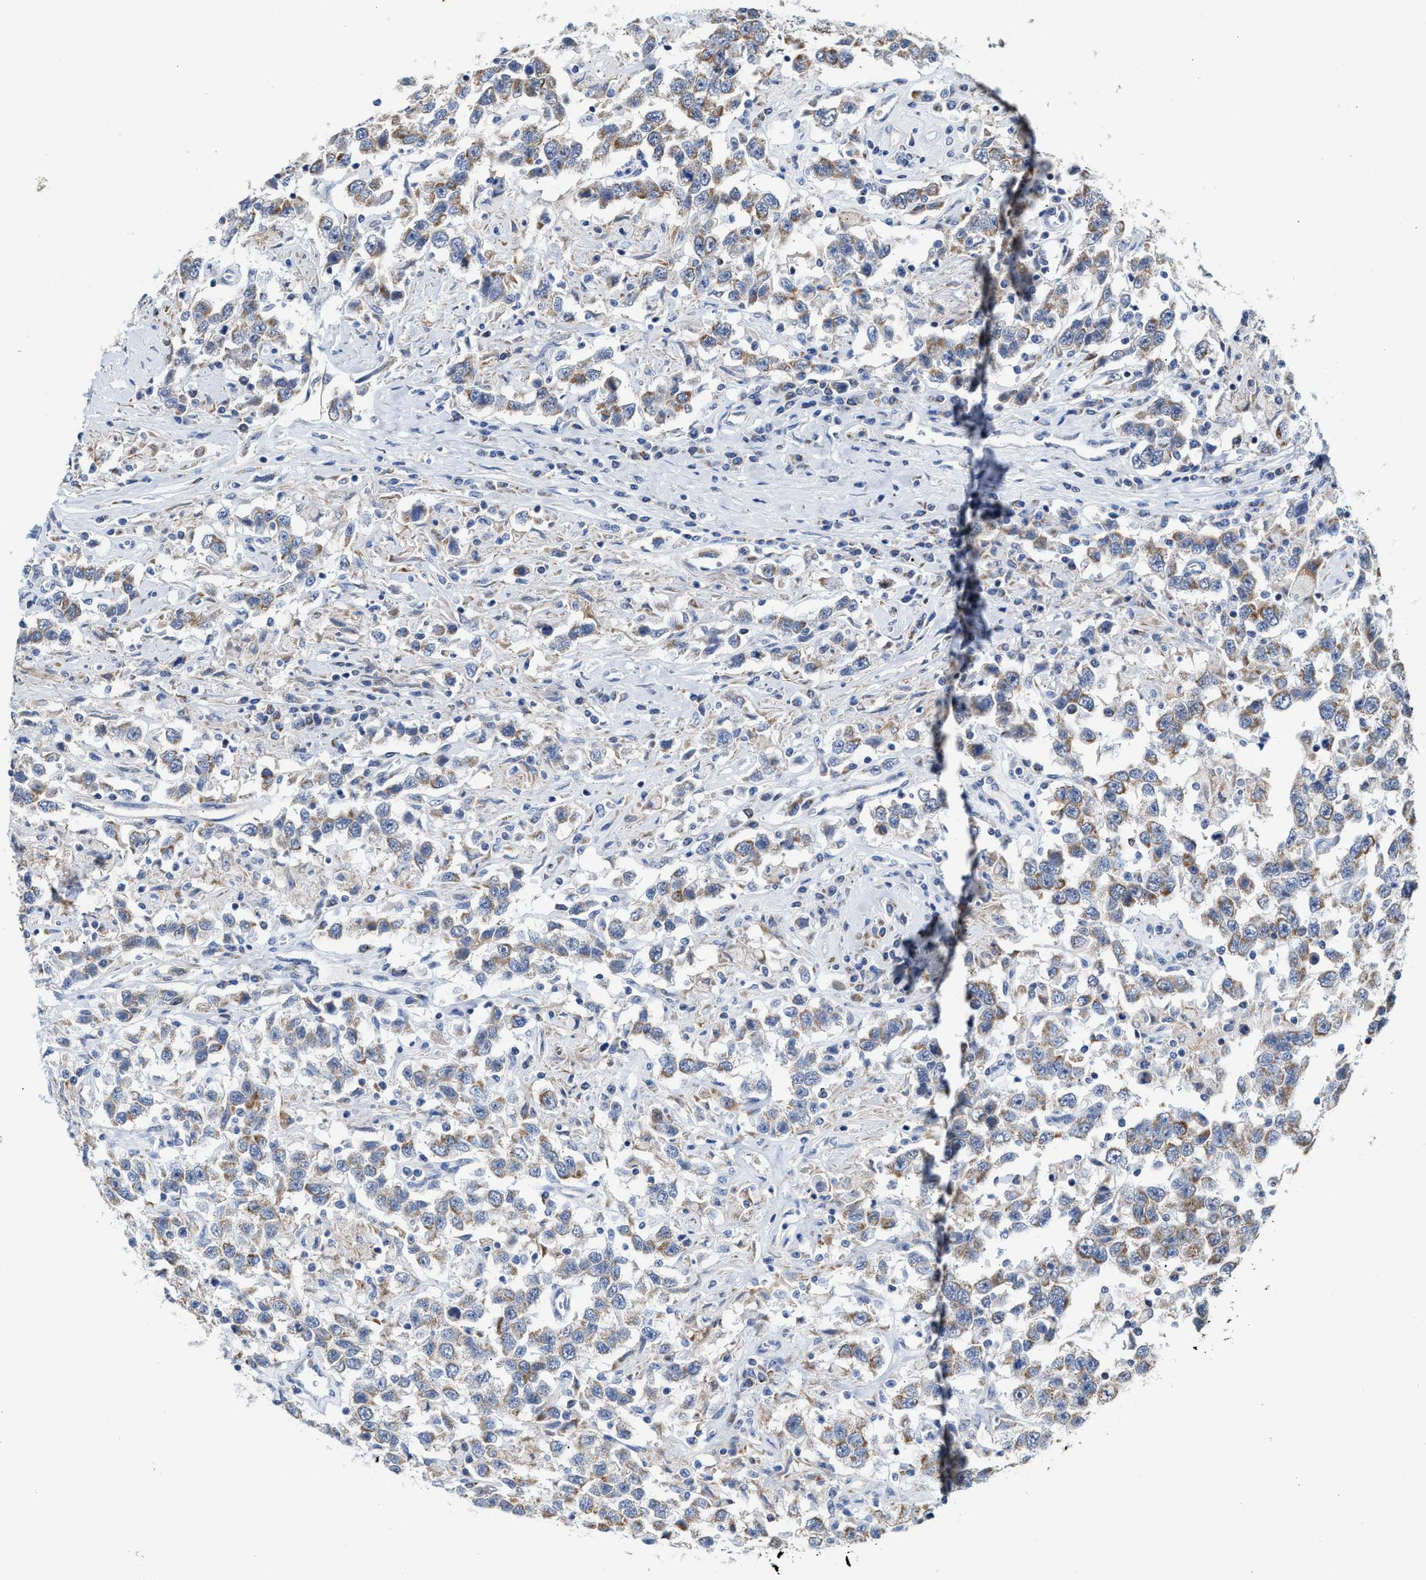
{"staining": {"intensity": "weak", "quantity": "25%-75%", "location": "cytoplasmic/membranous"}, "tissue": "testis cancer", "cell_type": "Tumor cells", "image_type": "cancer", "snomed": [{"axis": "morphology", "description": "Seminoma, NOS"}, {"axis": "topography", "description": "Testis"}], "caption": "Tumor cells exhibit low levels of weak cytoplasmic/membranous expression in approximately 25%-75% of cells in human testis seminoma.", "gene": "JAG1", "patient": {"sex": "male", "age": 41}}